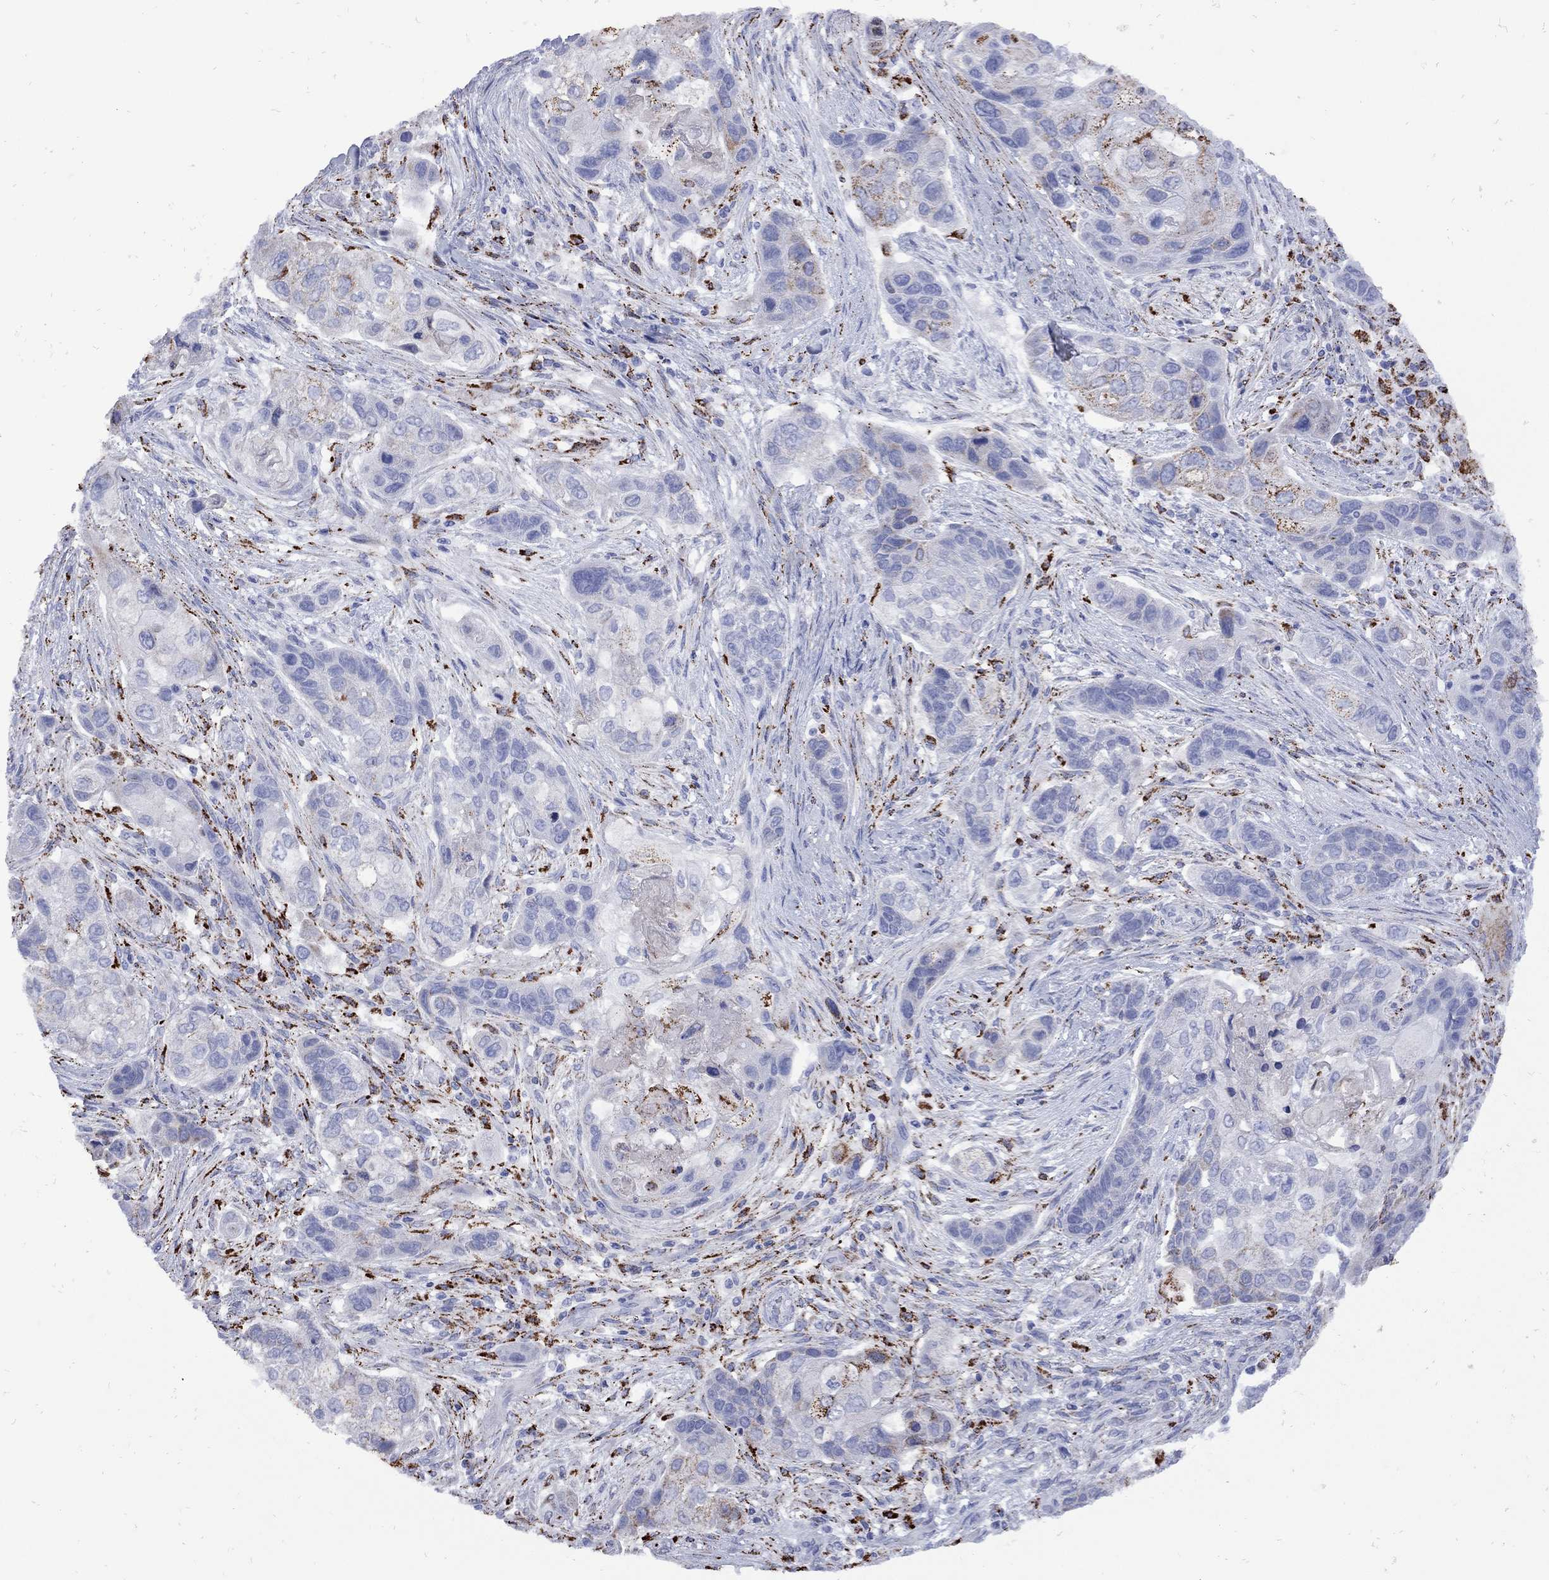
{"staining": {"intensity": "moderate", "quantity": "<25%", "location": "cytoplasmic/membranous"}, "tissue": "lung cancer", "cell_type": "Tumor cells", "image_type": "cancer", "snomed": [{"axis": "morphology", "description": "Squamous cell carcinoma, NOS"}, {"axis": "topography", "description": "Lung"}], "caption": "Immunohistochemical staining of lung squamous cell carcinoma shows moderate cytoplasmic/membranous protein staining in about <25% of tumor cells.", "gene": "SESTD1", "patient": {"sex": "male", "age": 69}}